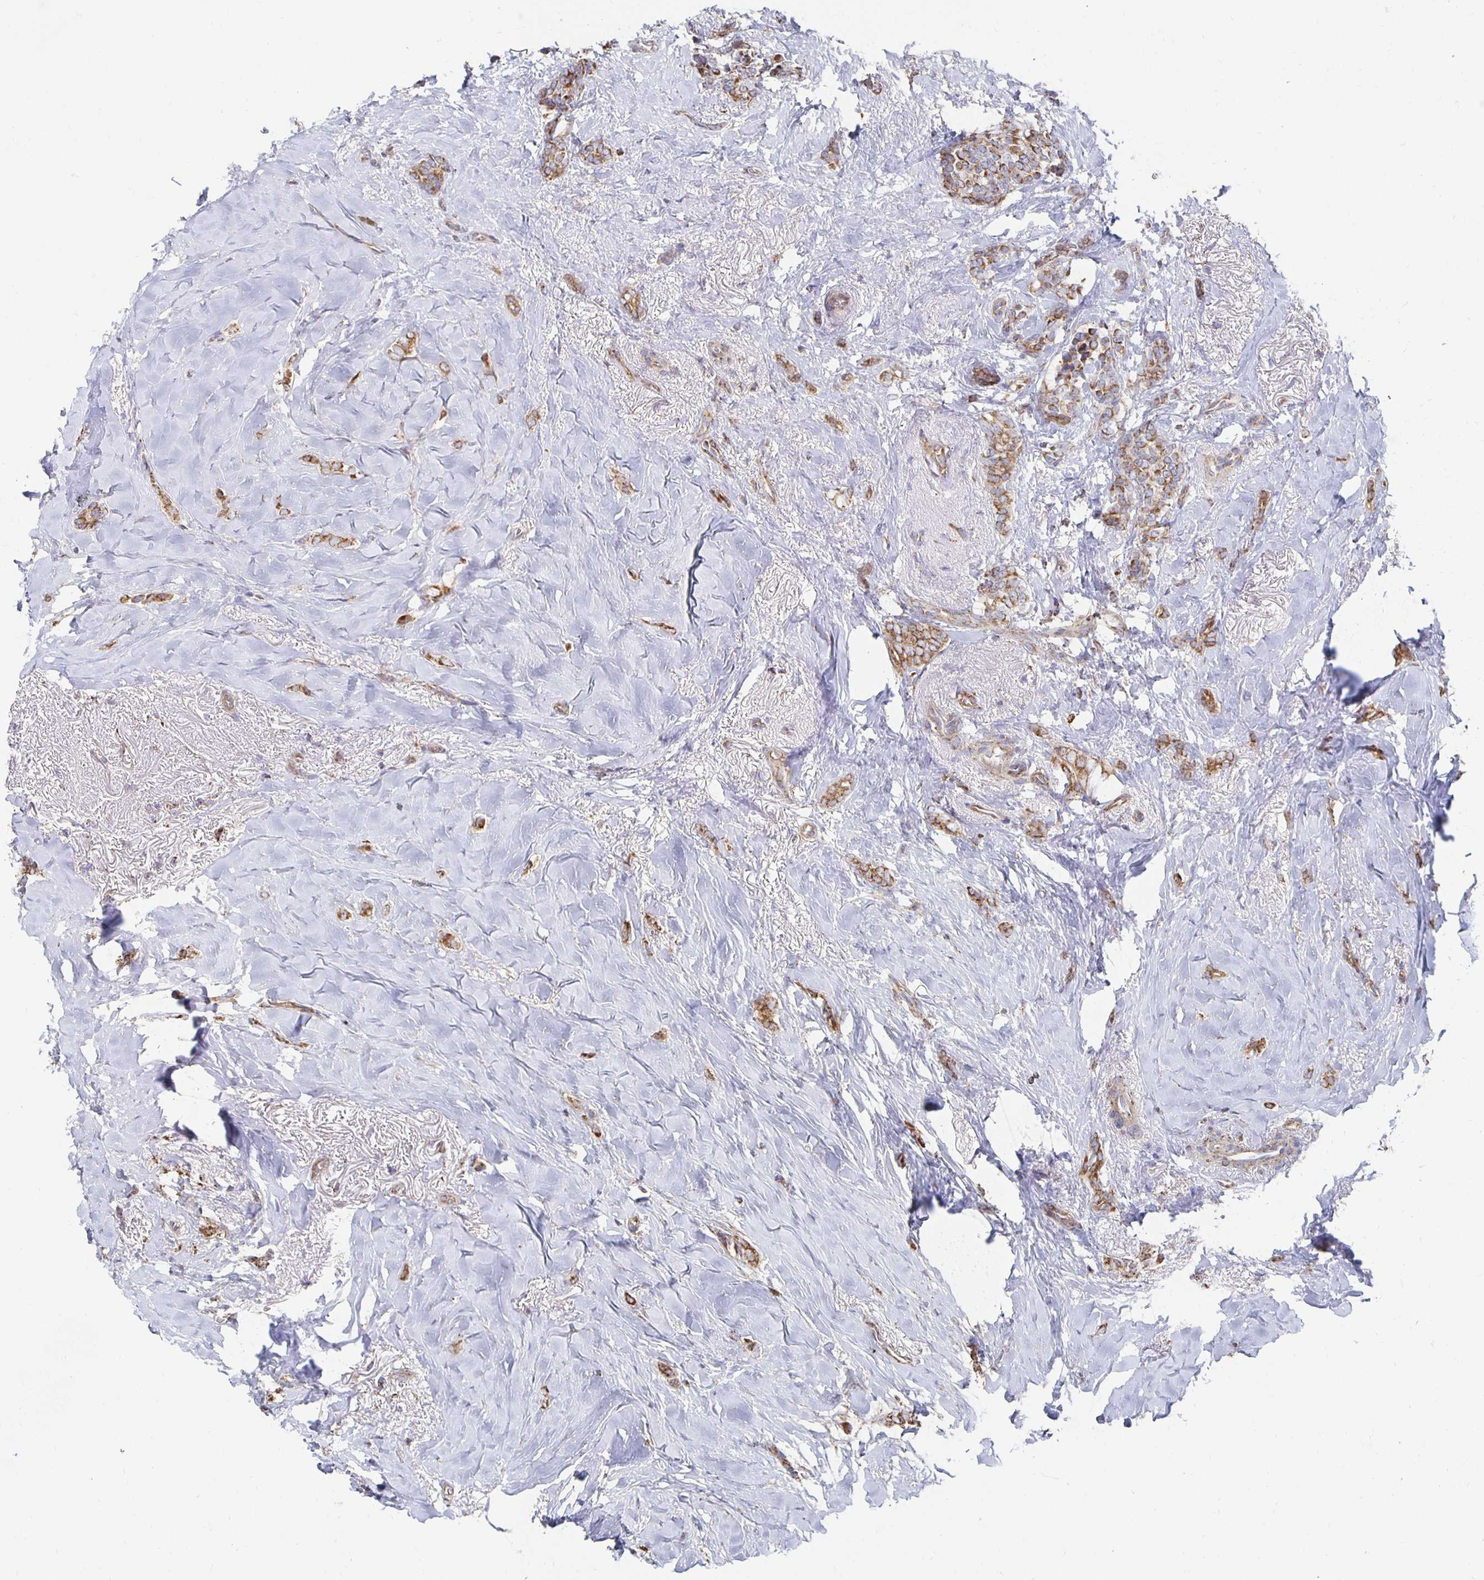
{"staining": {"intensity": "moderate", "quantity": ">75%", "location": "cytoplasmic/membranous"}, "tissue": "breast cancer", "cell_type": "Tumor cells", "image_type": "cancer", "snomed": [{"axis": "morphology", "description": "Normal tissue, NOS"}, {"axis": "morphology", "description": "Duct carcinoma"}, {"axis": "topography", "description": "Breast"}], "caption": "Intraductal carcinoma (breast) tissue shows moderate cytoplasmic/membranous staining in approximately >75% of tumor cells, visualized by immunohistochemistry.", "gene": "NKX2-8", "patient": {"sex": "female", "age": 77}}